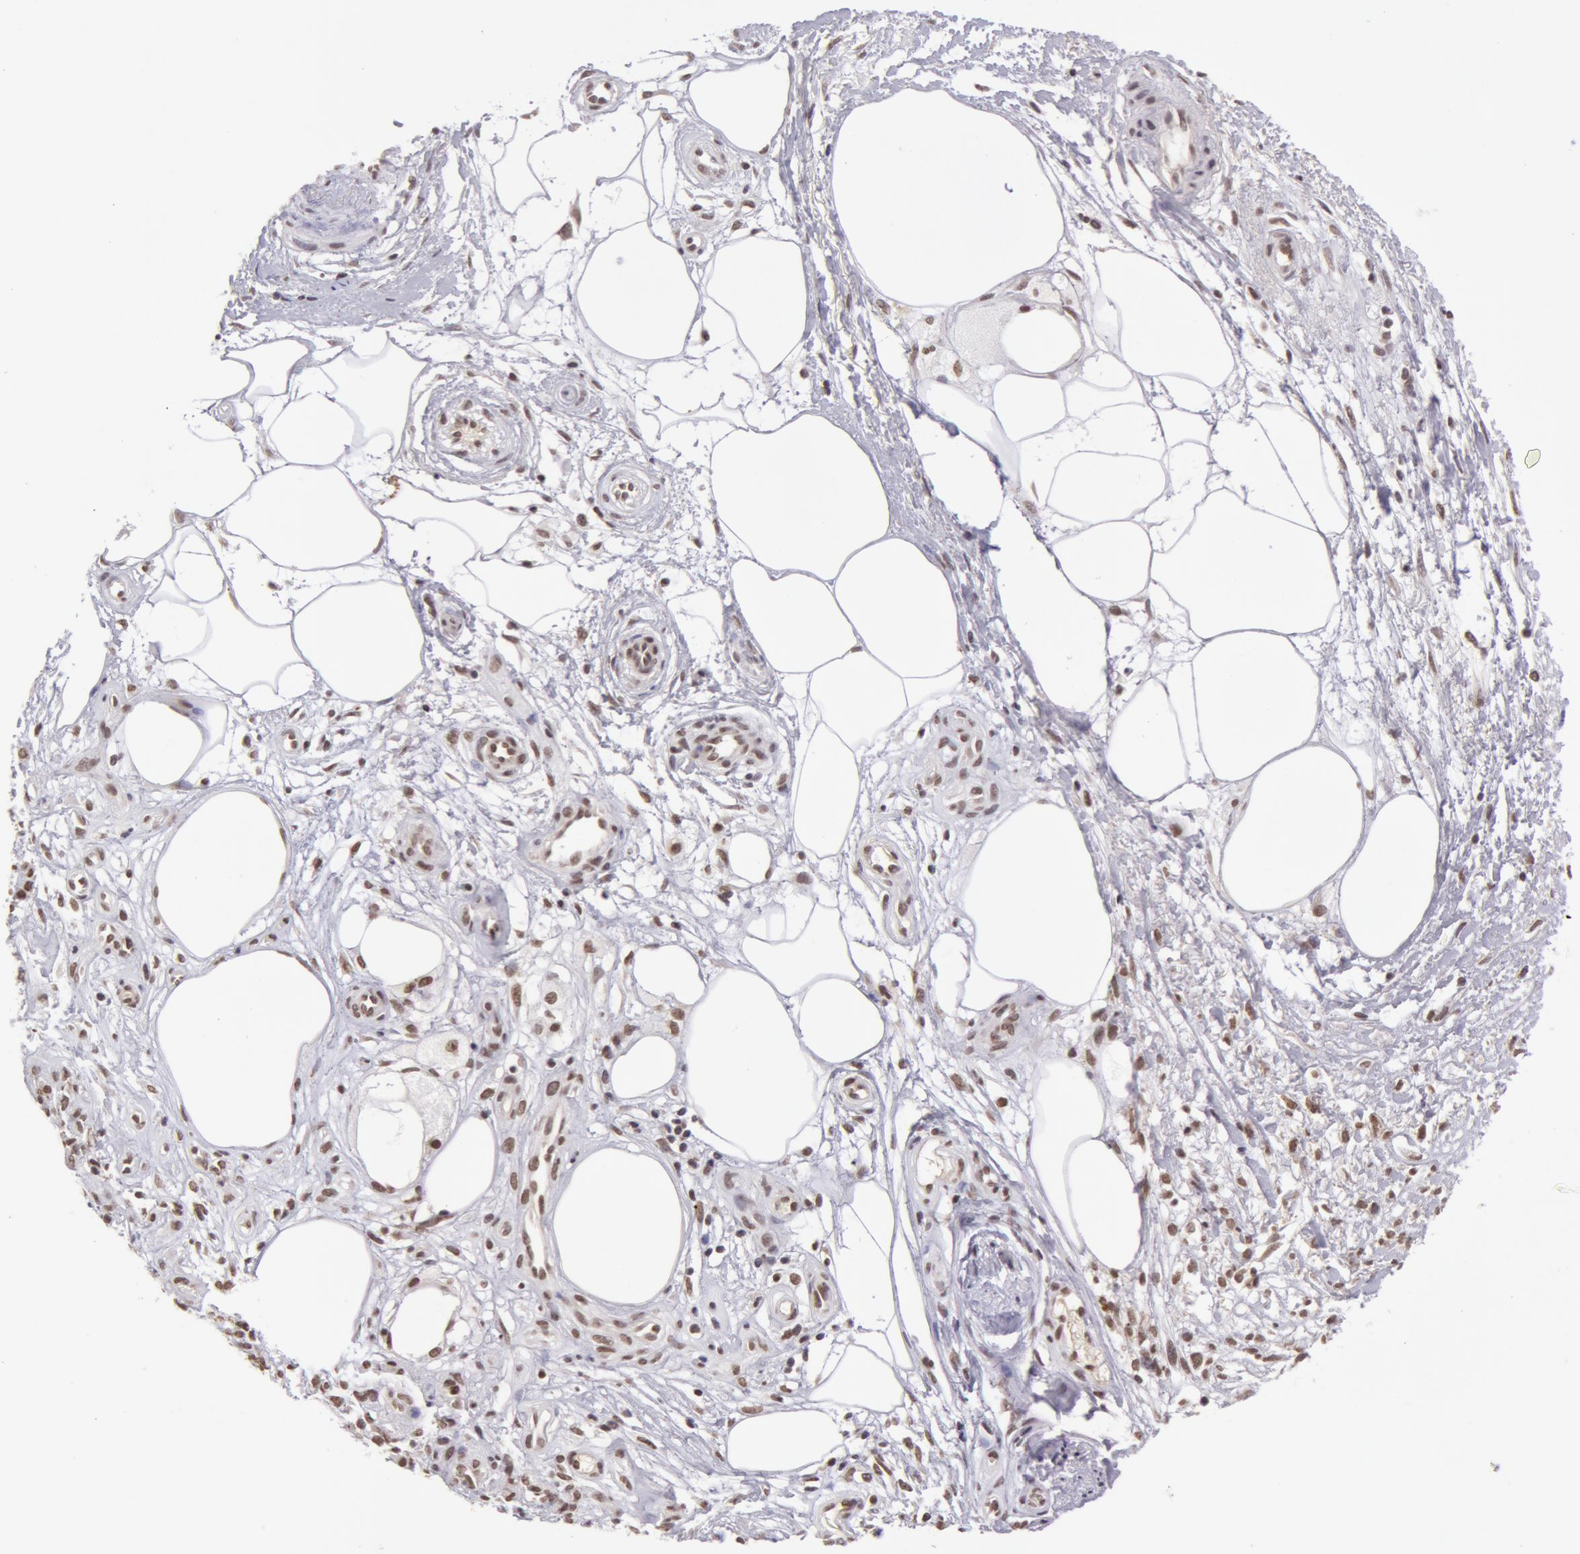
{"staining": {"intensity": "moderate", "quantity": ">75%", "location": "cytoplasmic/membranous,nuclear"}, "tissue": "melanoma", "cell_type": "Tumor cells", "image_type": "cancer", "snomed": [{"axis": "morphology", "description": "Malignant melanoma, NOS"}, {"axis": "topography", "description": "Skin"}], "caption": "The photomicrograph demonstrates staining of malignant melanoma, revealing moderate cytoplasmic/membranous and nuclear protein staining (brown color) within tumor cells.", "gene": "VRTN", "patient": {"sex": "female", "age": 85}}